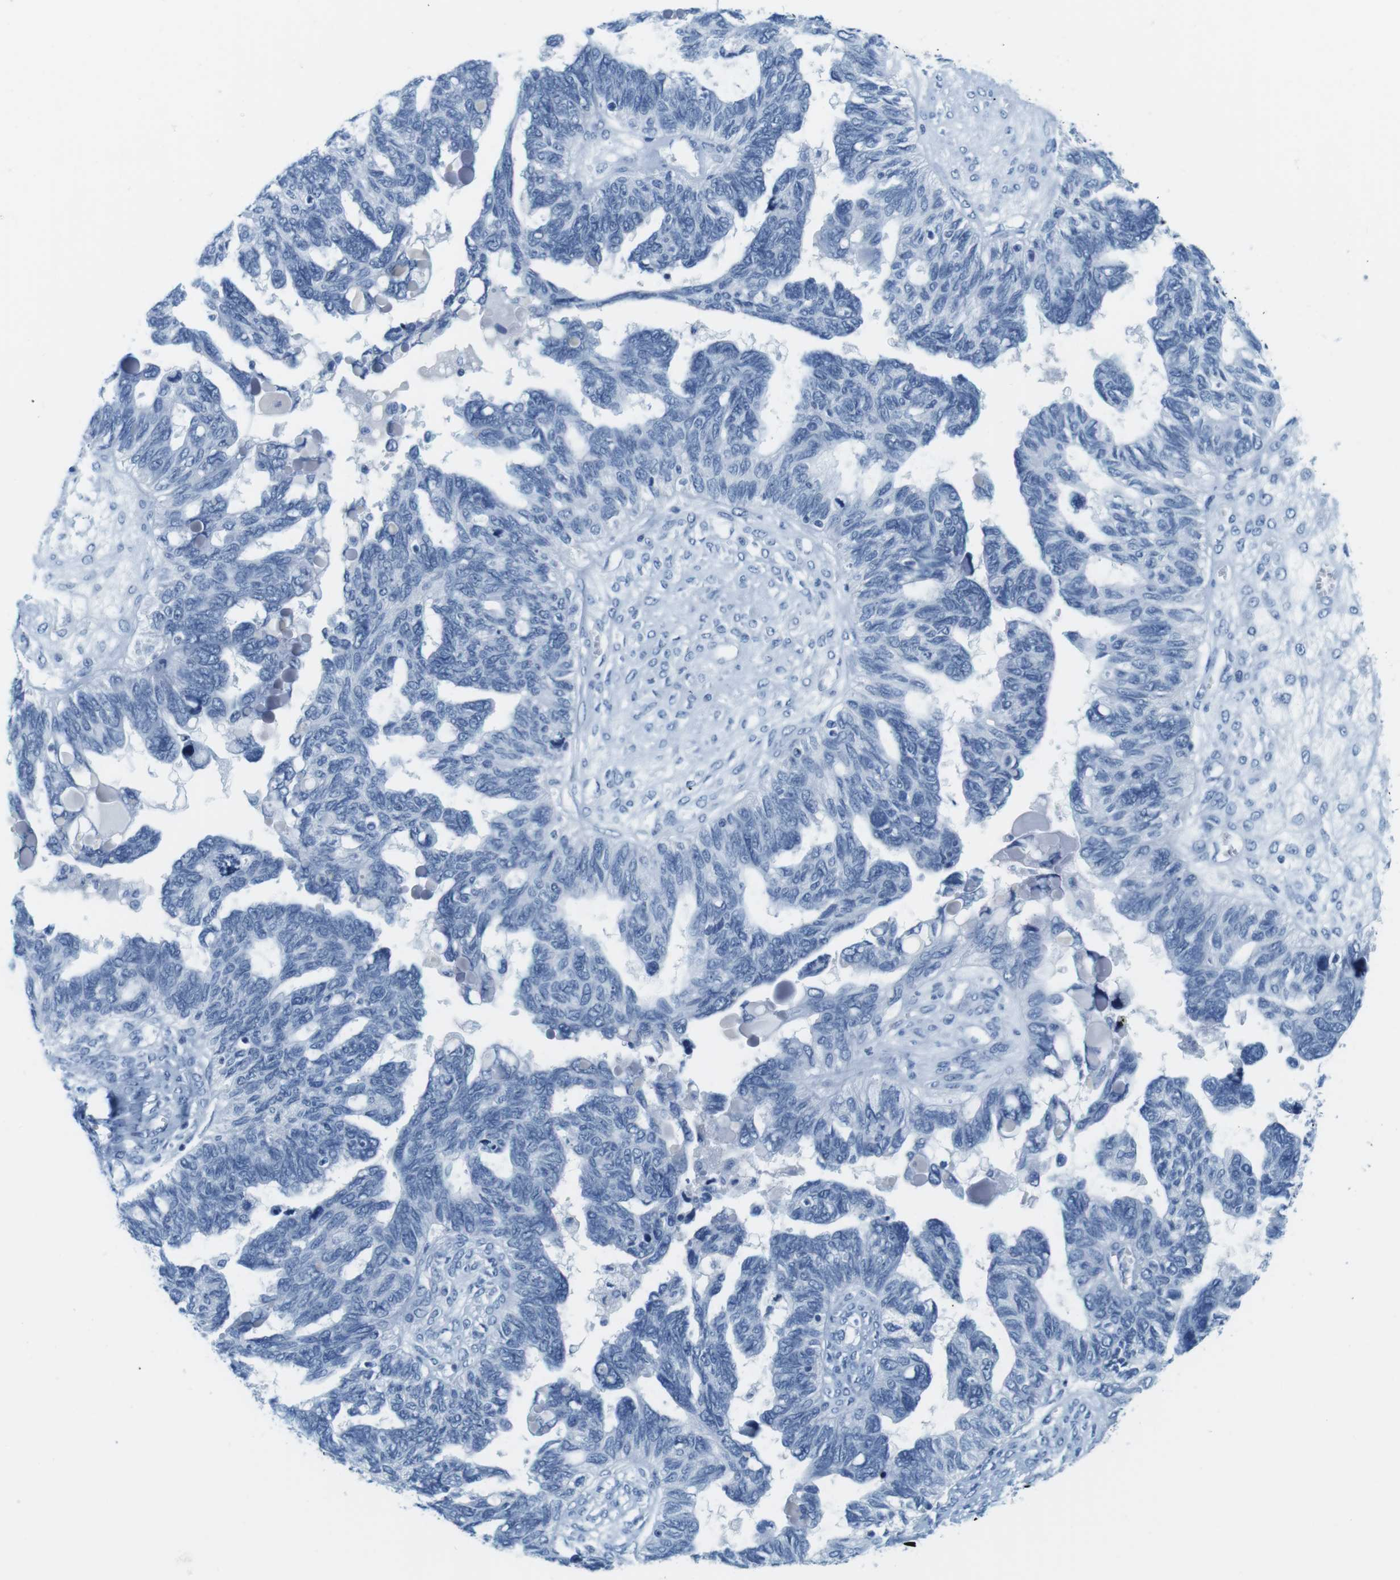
{"staining": {"intensity": "negative", "quantity": "none", "location": "none"}, "tissue": "ovarian cancer", "cell_type": "Tumor cells", "image_type": "cancer", "snomed": [{"axis": "morphology", "description": "Cystadenocarcinoma, serous, NOS"}, {"axis": "topography", "description": "Ovary"}], "caption": "Tumor cells show no significant protein positivity in ovarian serous cystadenocarcinoma.", "gene": "CYP2C9", "patient": {"sex": "female", "age": 79}}